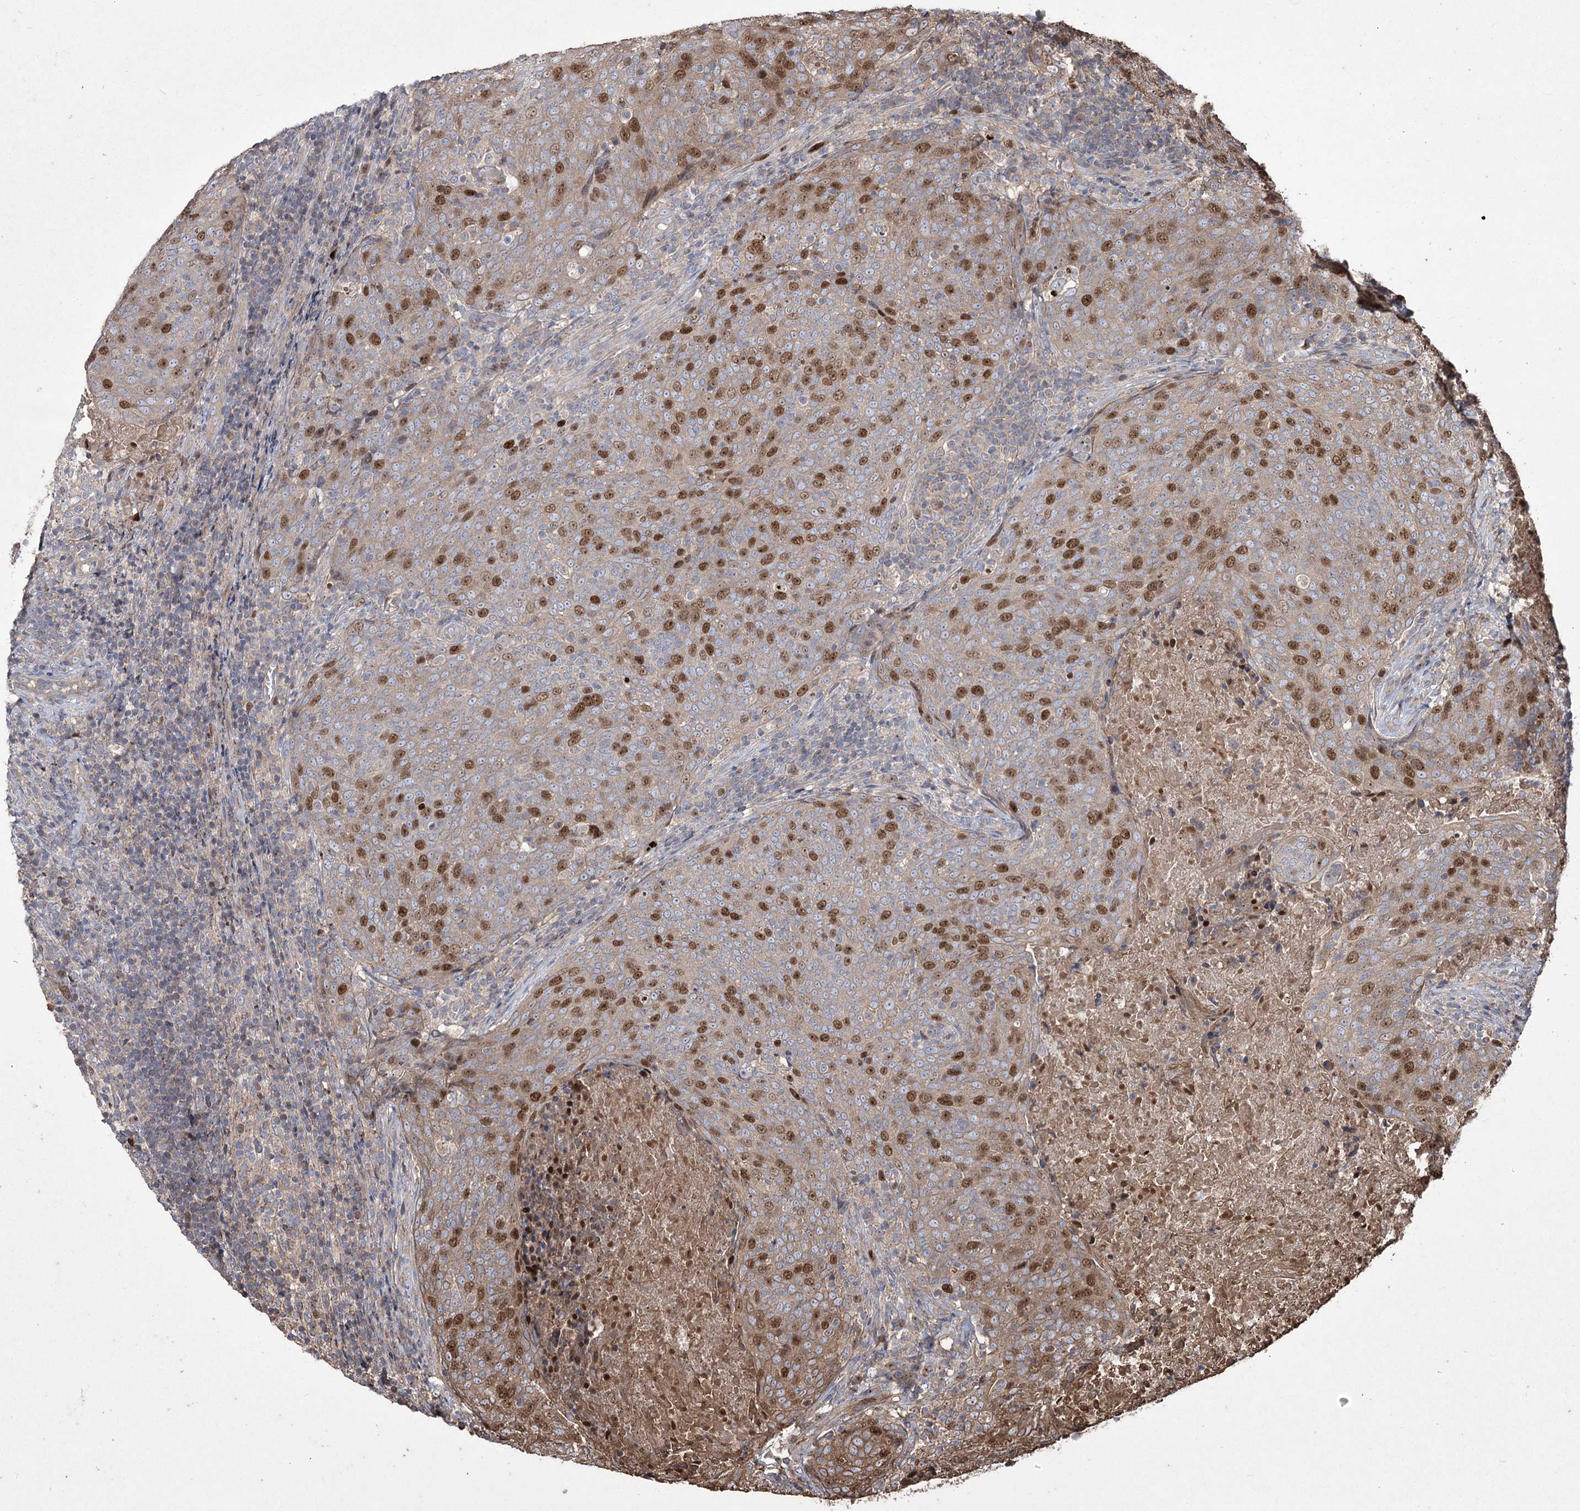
{"staining": {"intensity": "moderate", "quantity": "25%-75%", "location": "nuclear"}, "tissue": "head and neck cancer", "cell_type": "Tumor cells", "image_type": "cancer", "snomed": [{"axis": "morphology", "description": "Squamous cell carcinoma, NOS"}, {"axis": "morphology", "description": "Squamous cell carcinoma, metastatic, NOS"}, {"axis": "topography", "description": "Lymph node"}, {"axis": "topography", "description": "Head-Neck"}], "caption": "Head and neck cancer (squamous cell carcinoma) stained for a protein demonstrates moderate nuclear positivity in tumor cells. (Brightfield microscopy of DAB IHC at high magnification).", "gene": "PRC1", "patient": {"sex": "male", "age": 62}}